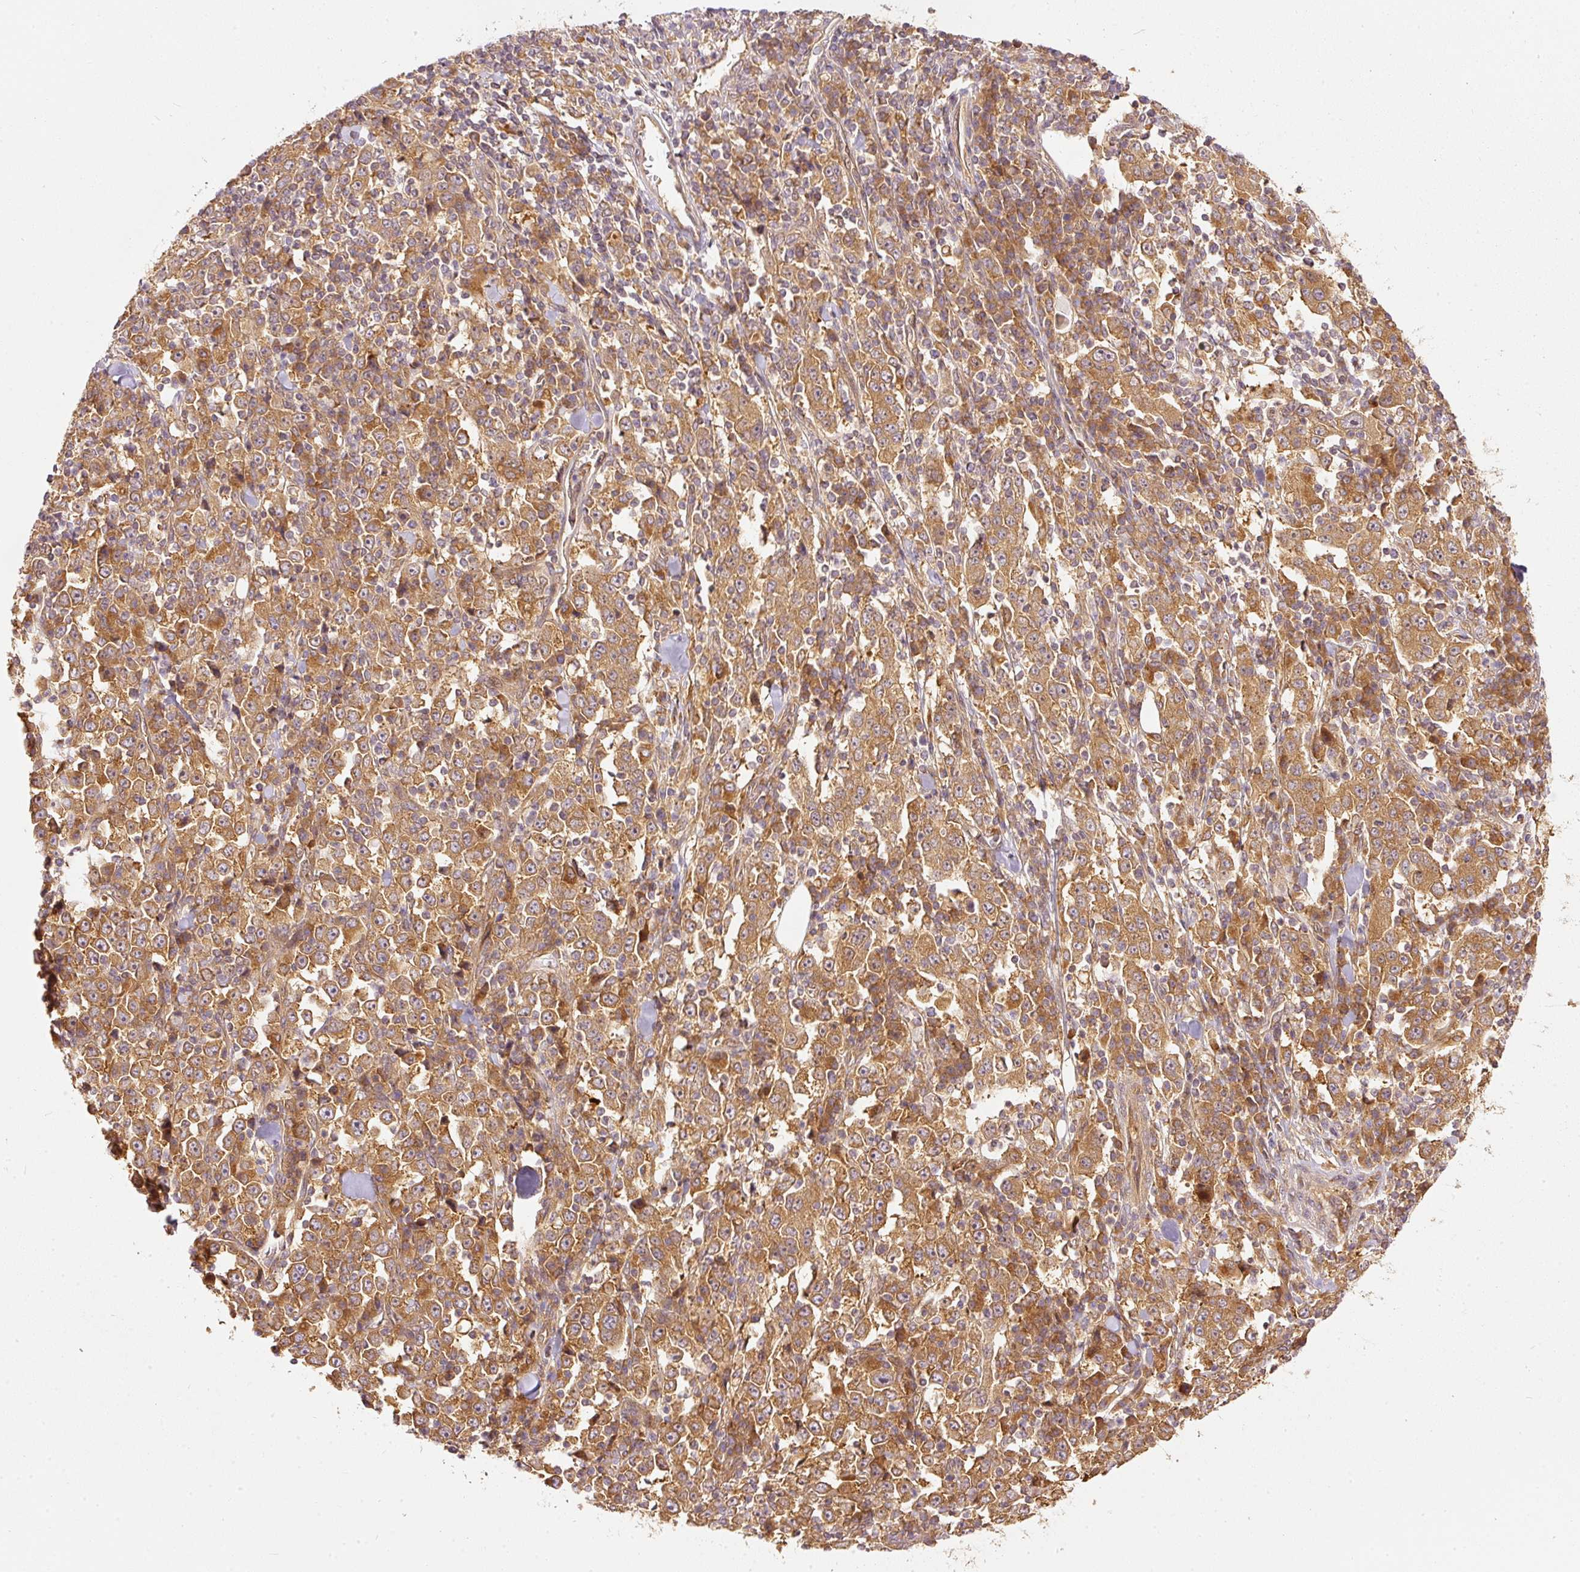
{"staining": {"intensity": "moderate", "quantity": ">75%", "location": "cytoplasmic/membranous"}, "tissue": "stomach cancer", "cell_type": "Tumor cells", "image_type": "cancer", "snomed": [{"axis": "morphology", "description": "Normal tissue, NOS"}, {"axis": "morphology", "description": "Adenocarcinoma, NOS"}, {"axis": "topography", "description": "Stomach, upper"}, {"axis": "topography", "description": "Stomach"}], "caption": "This is an image of immunohistochemistry (IHC) staining of adenocarcinoma (stomach), which shows moderate expression in the cytoplasmic/membranous of tumor cells.", "gene": "EIF3B", "patient": {"sex": "male", "age": 59}}